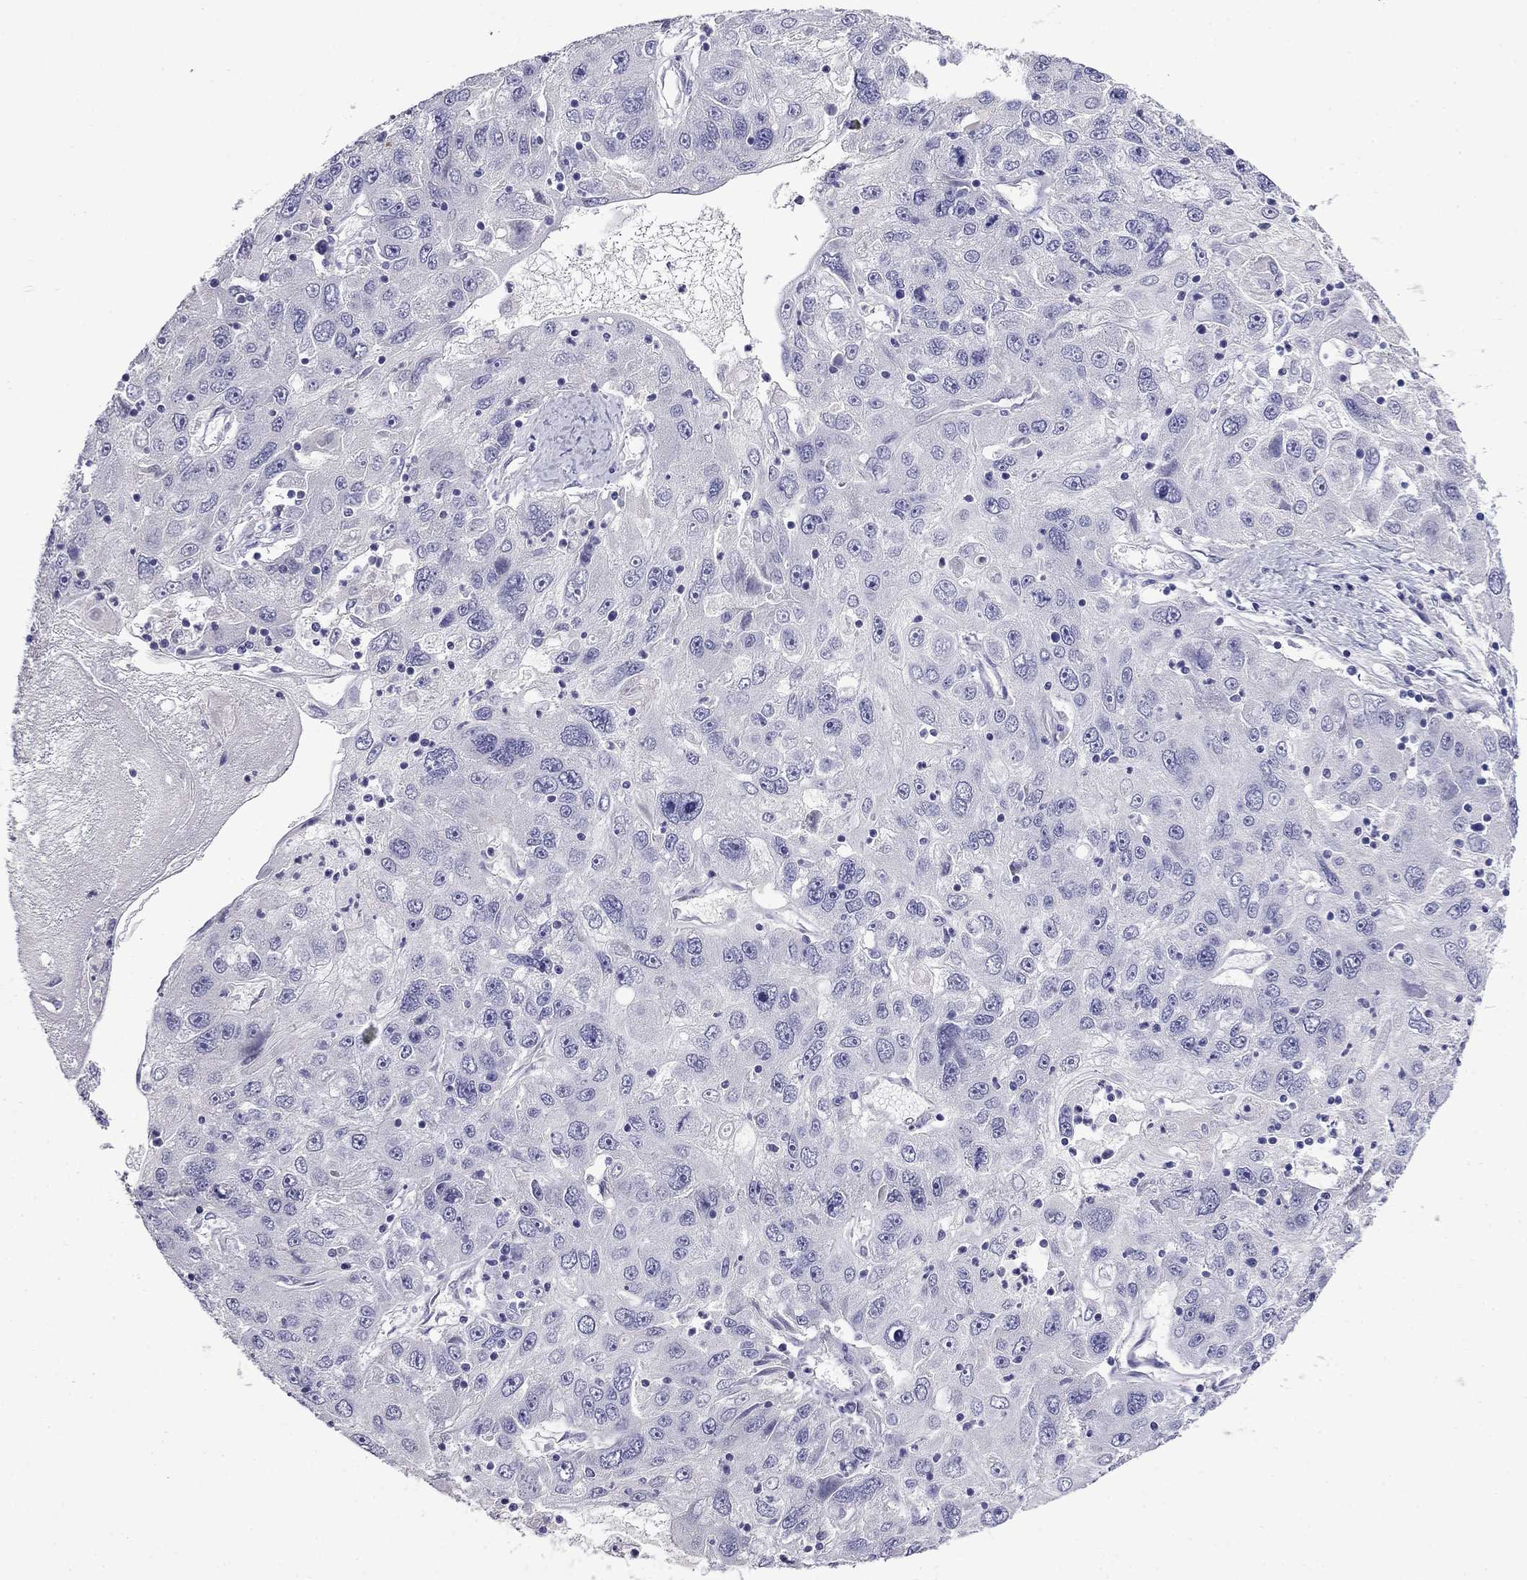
{"staining": {"intensity": "negative", "quantity": "none", "location": "none"}, "tissue": "stomach cancer", "cell_type": "Tumor cells", "image_type": "cancer", "snomed": [{"axis": "morphology", "description": "Adenocarcinoma, NOS"}, {"axis": "topography", "description": "Stomach"}], "caption": "Immunohistochemistry of stomach cancer (adenocarcinoma) displays no staining in tumor cells. (DAB (3,3'-diaminobenzidine) IHC with hematoxylin counter stain).", "gene": "MYO15A", "patient": {"sex": "male", "age": 56}}